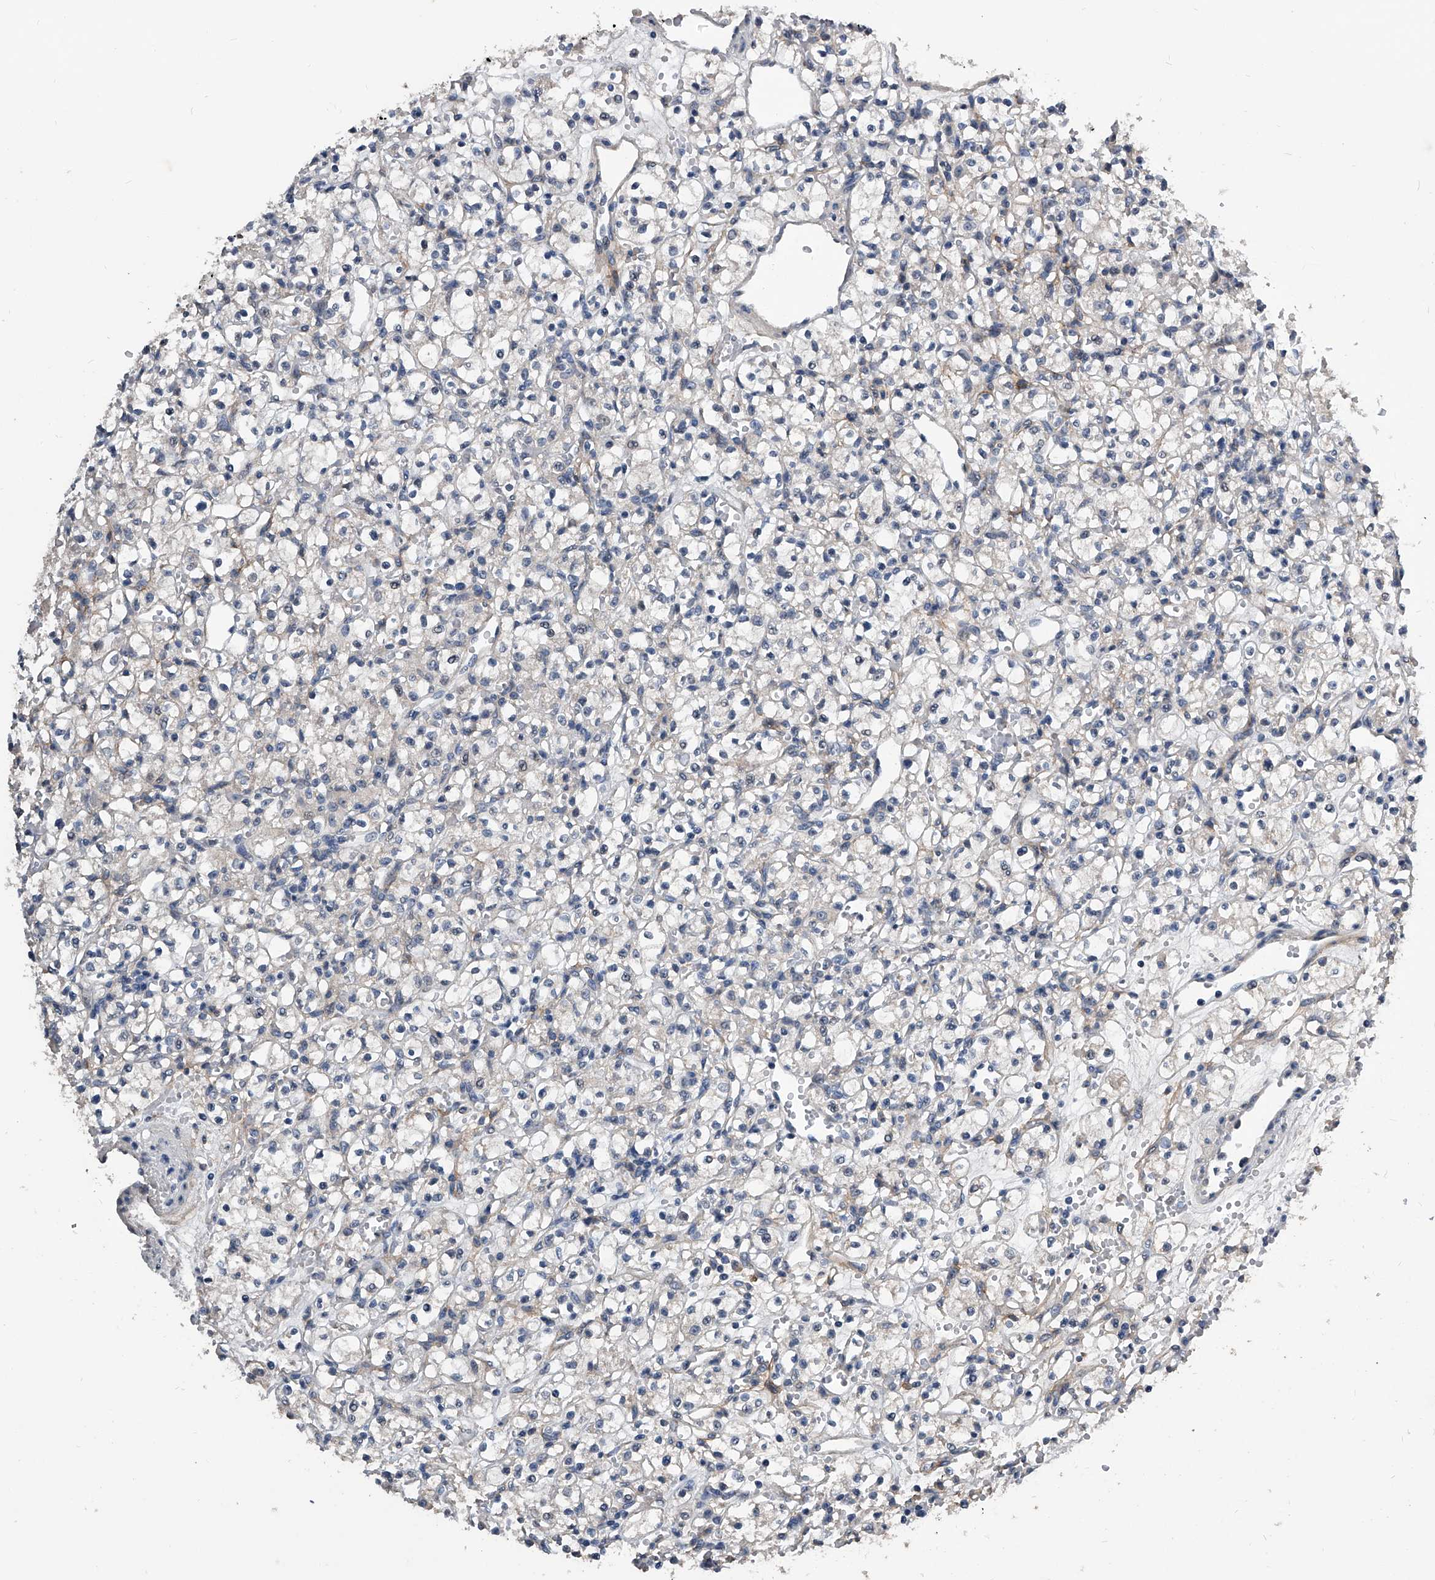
{"staining": {"intensity": "negative", "quantity": "none", "location": "none"}, "tissue": "renal cancer", "cell_type": "Tumor cells", "image_type": "cancer", "snomed": [{"axis": "morphology", "description": "Adenocarcinoma, NOS"}, {"axis": "topography", "description": "Kidney"}], "caption": "Immunohistochemistry photomicrograph of renal adenocarcinoma stained for a protein (brown), which demonstrates no expression in tumor cells. The staining is performed using DAB brown chromogen with nuclei counter-stained in using hematoxylin.", "gene": "PHACTR1", "patient": {"sex": "female", "age": 59}}